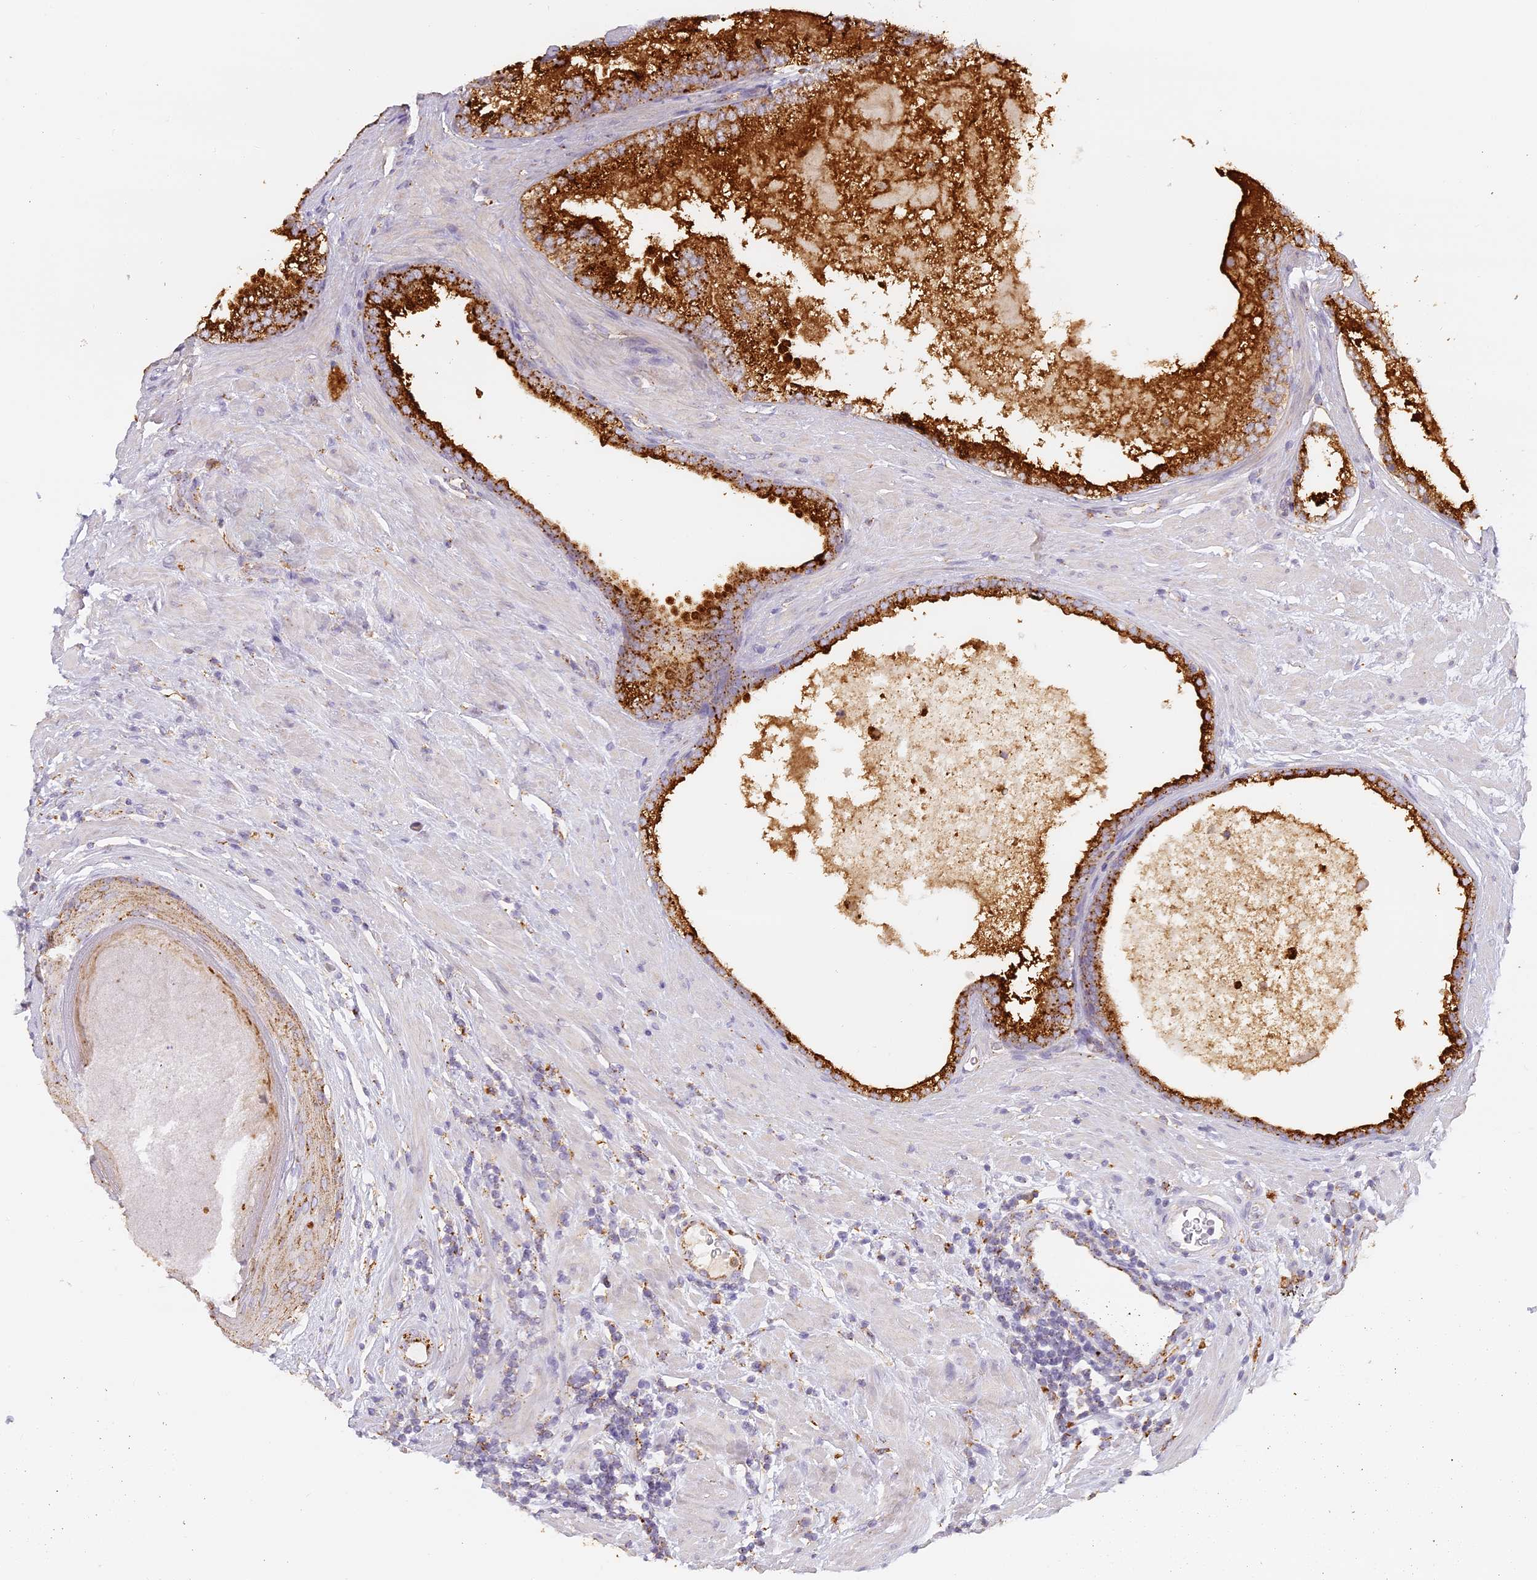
{"staining": {"intensity": "strong", "quantity": ">75%", "location": "cytoplasmic/membranous"}, "tissue": "prostate cancer", "cell_type": "Tumor cells", "image_type": "cancer", "snomed": [{"axis": "morphology", "description": "Adenocarcinoma, High grade"}, {"axis": "topography", "description": "Prostate"}], "caption": "A brown stain shows strong cytoplasmic/membranous positivity of a protein in human prostate high-grade adenocarcinoma tumor cells. The protein is shown in brown color, while the nuclei are stained blue.", "gene": "LAMP2", "patient": {"sex": "male", "age": 73}}